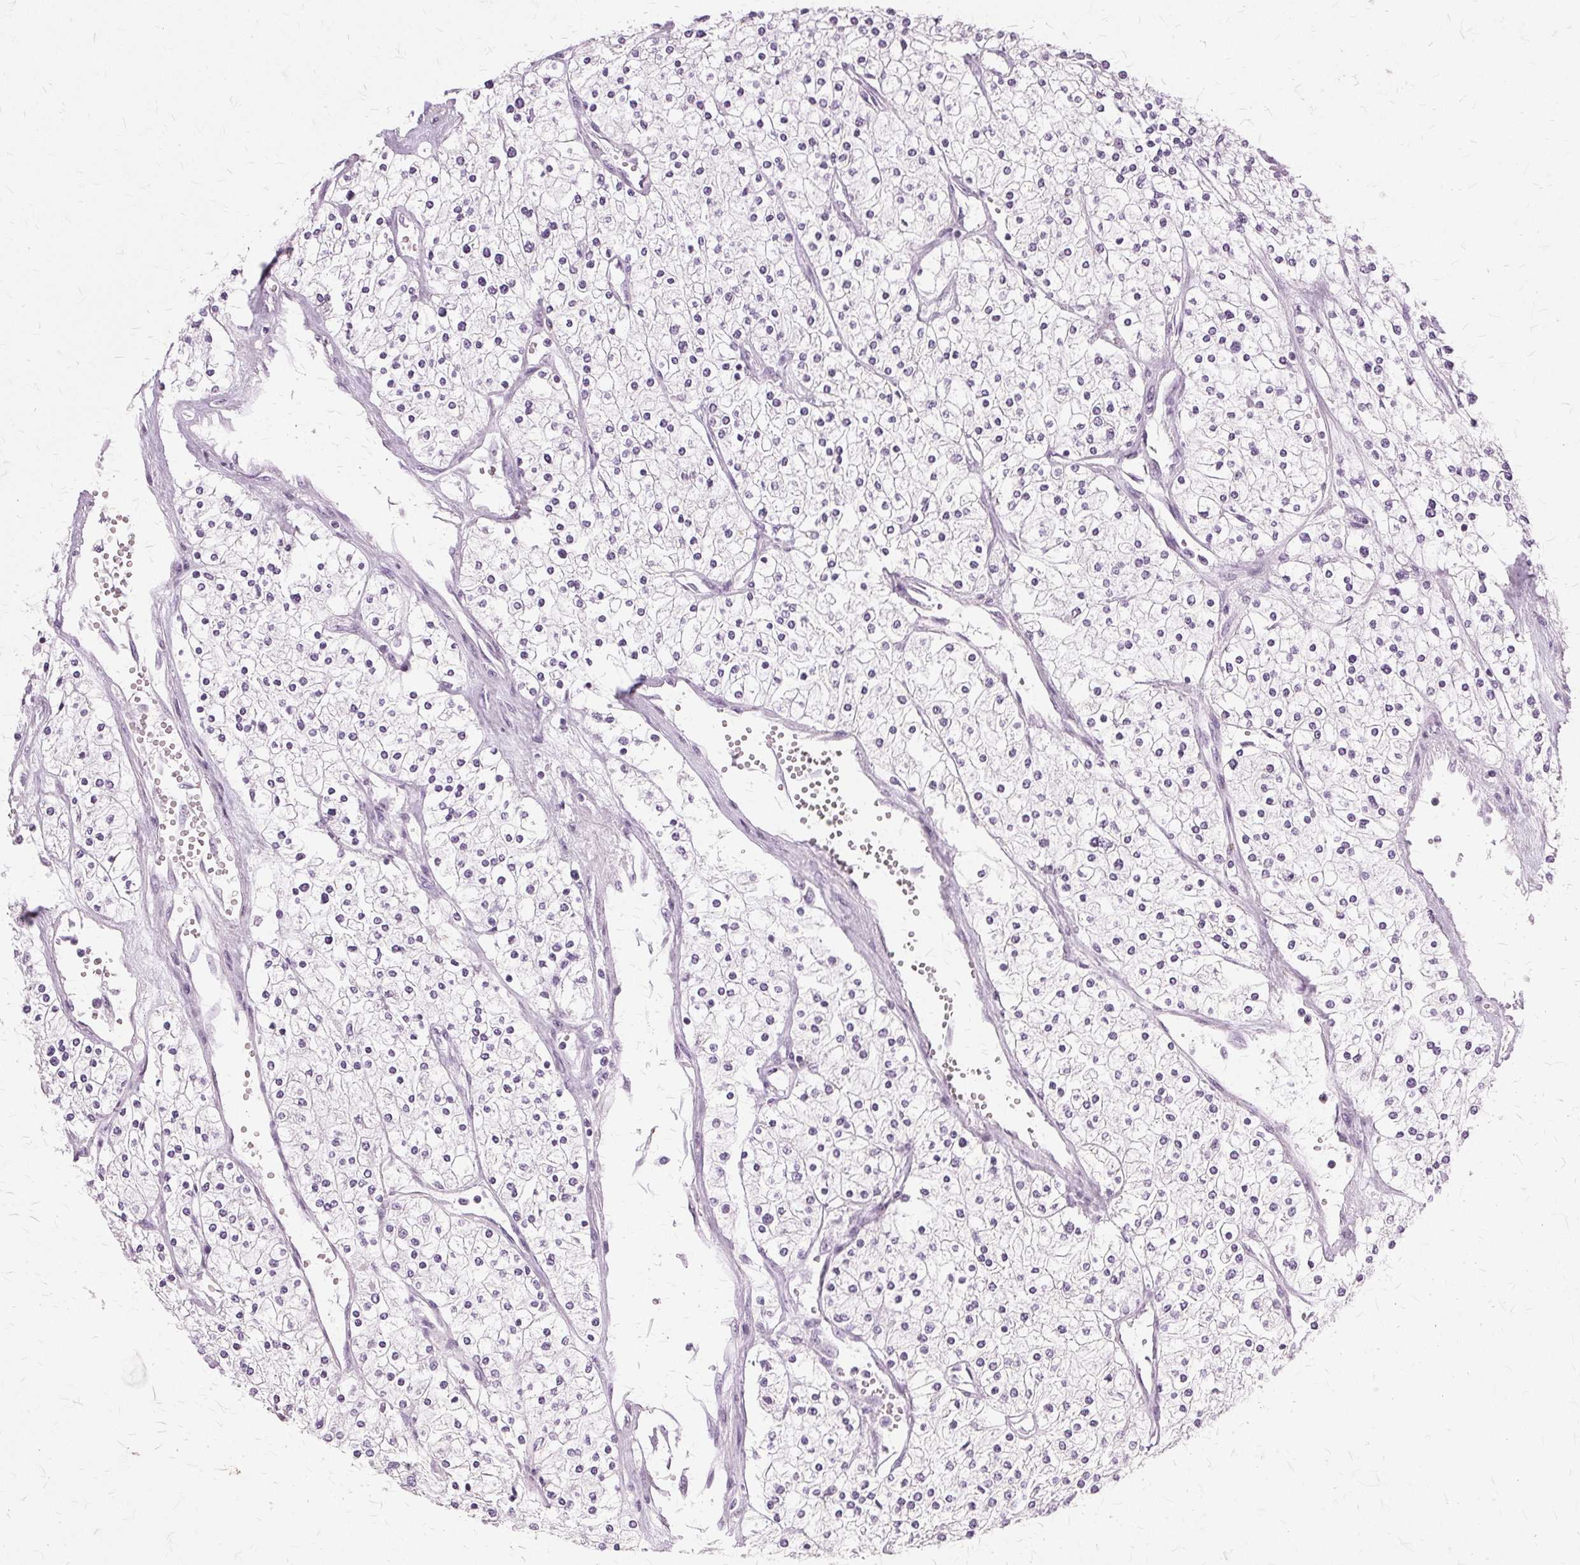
{"staining": {"intensity": "negative", "quantity": "none", "location": "none"}, "tissue": "renal cancer", "cell_type": "Tumor cells", "image_type": "cancer", "snomed": [{"axis": "morphology", "description": "Adenocarcinoma, NOS"}, {"axis": "topography", "description": "Kidney"}], "caption": "Immunohistochemistry (IHC) photomicrograph of neoplastic tissue: renal cancer stained with DAB (3,3'-diaminobenzidine) shows no significant protein positivity in tumor cells.", "gene": "SLC45A3", "patient": {"sex": "male", "age": 80}}